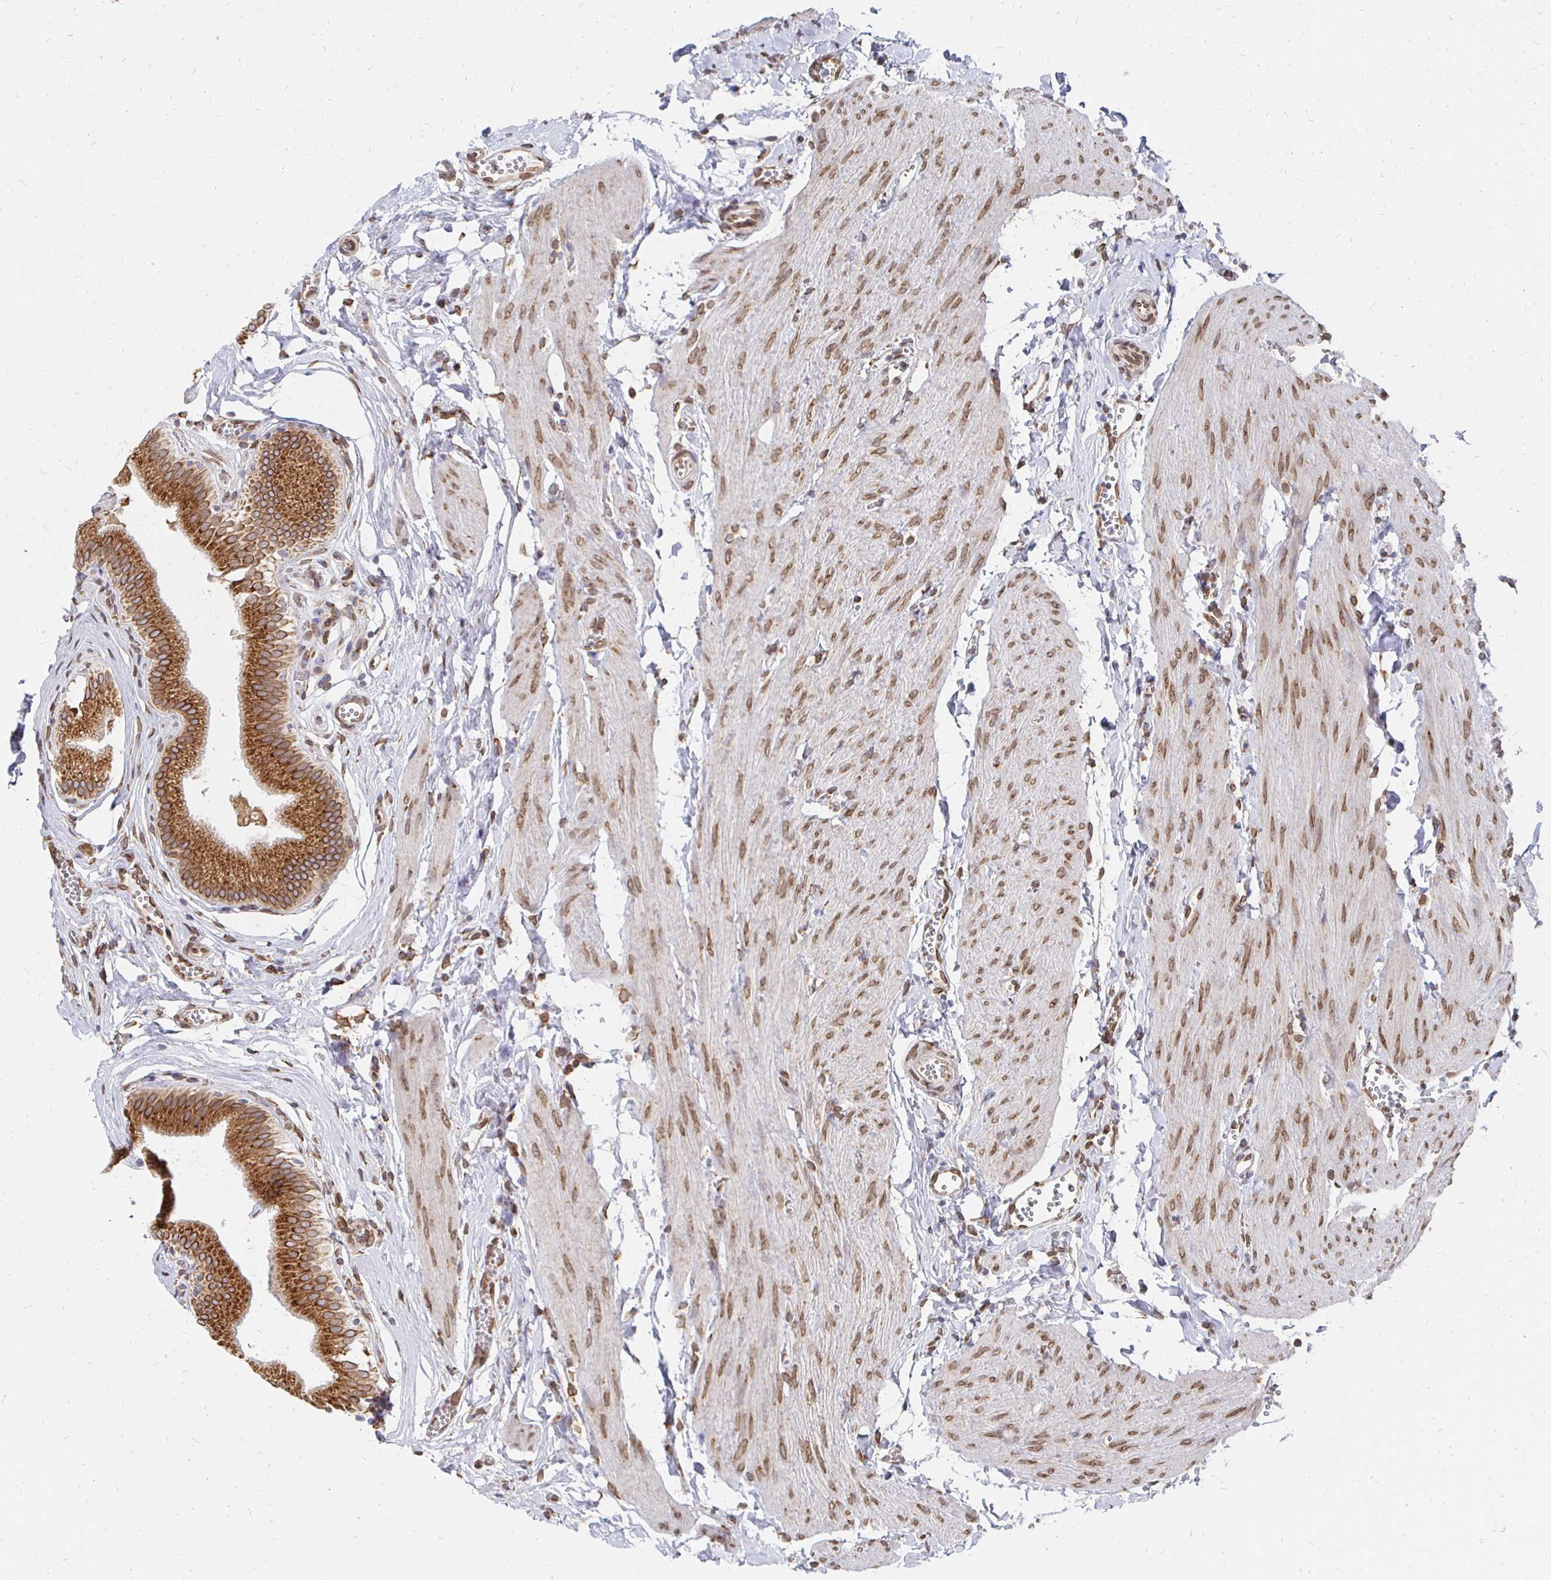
{"staining": {"intensity": "strong", "quantity": ">75%", "location": "cytoplasmic/membranous,nuclear"}, "tissue": "gallbladder", "cell_type": "Glandular cells", "image_type": "normal", "snomed": [{"axis": "morphology", "description": "Normal tissue, NOS"}, {"axis": "topography", "description": "Gallbladder"}, {"axis": "topography", "description": "Peripheral nerve tissue"}], "caption": "A brown stain highlights strong cytoplasmic/membranous,nuclear positivity of a protein in glandular cells of unremarkable human gallbladder. The staining was performed using DAB (3,3'-diaminobenzidine) to visualize the protein expression in brown, while the nuclei were stained in blue with hematoxylin (Magnification: 20x).", "gene": "PELI3", "patient": {"sex": "male", "age": 17}}